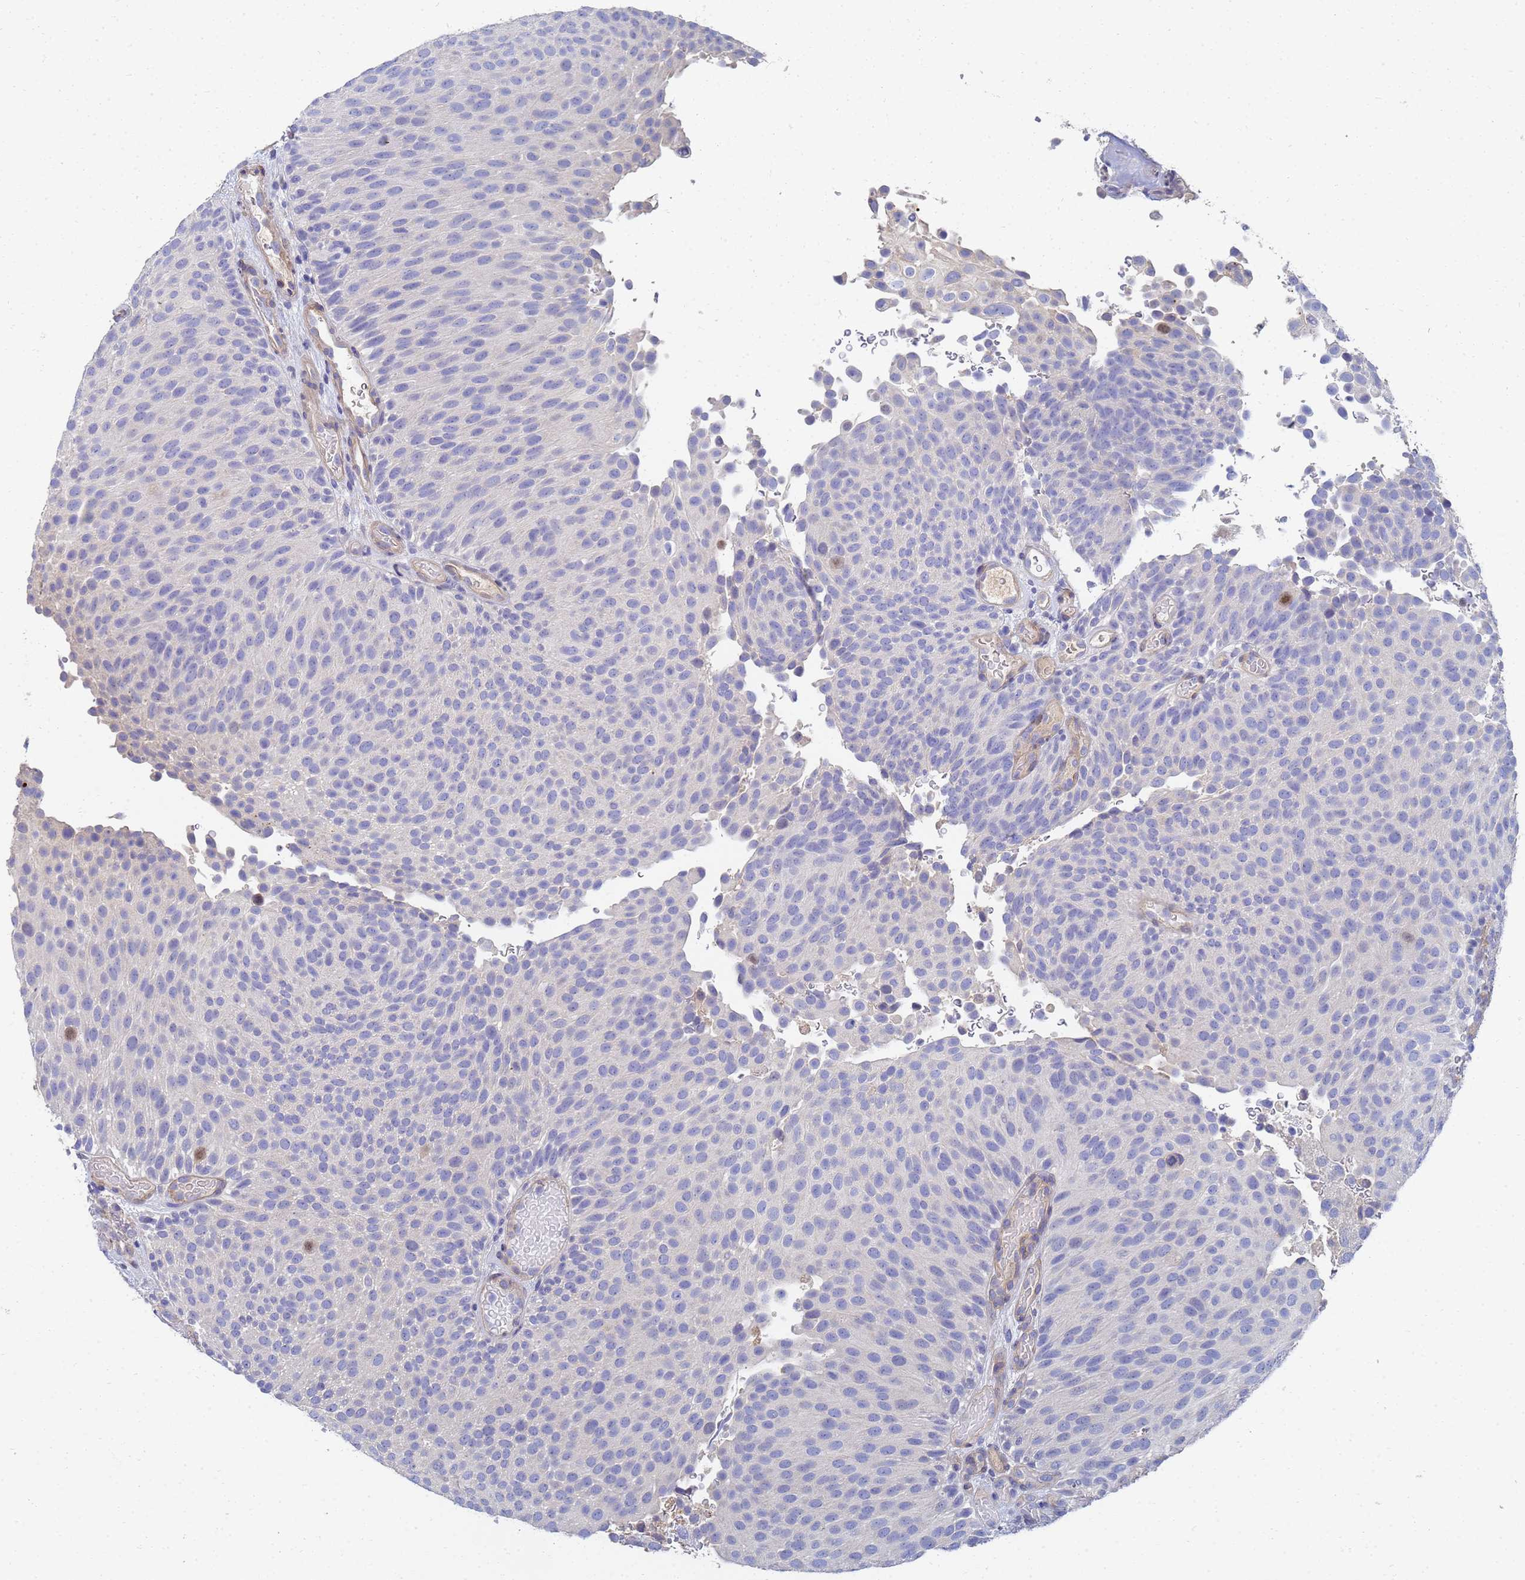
{"staining": {"intensity": "negative", "quantity": "none", "location": "none"}, "tissue": "urothelial cancer", "cell_type": "Tumor cells", "image_type": "cancer", "snomed": [{"axis": "morphology", "description": "Urothelial carcinoma, Low grade"}, {"axis": "topography", "description": "Urinary bladder"}], "caption": "Protein analysis of urothelial carcinoma (low-grade) reveals no significant positivity in tumor cells.", "gene": "LBX2", "patient": {"sex": "male", "age": 78}}